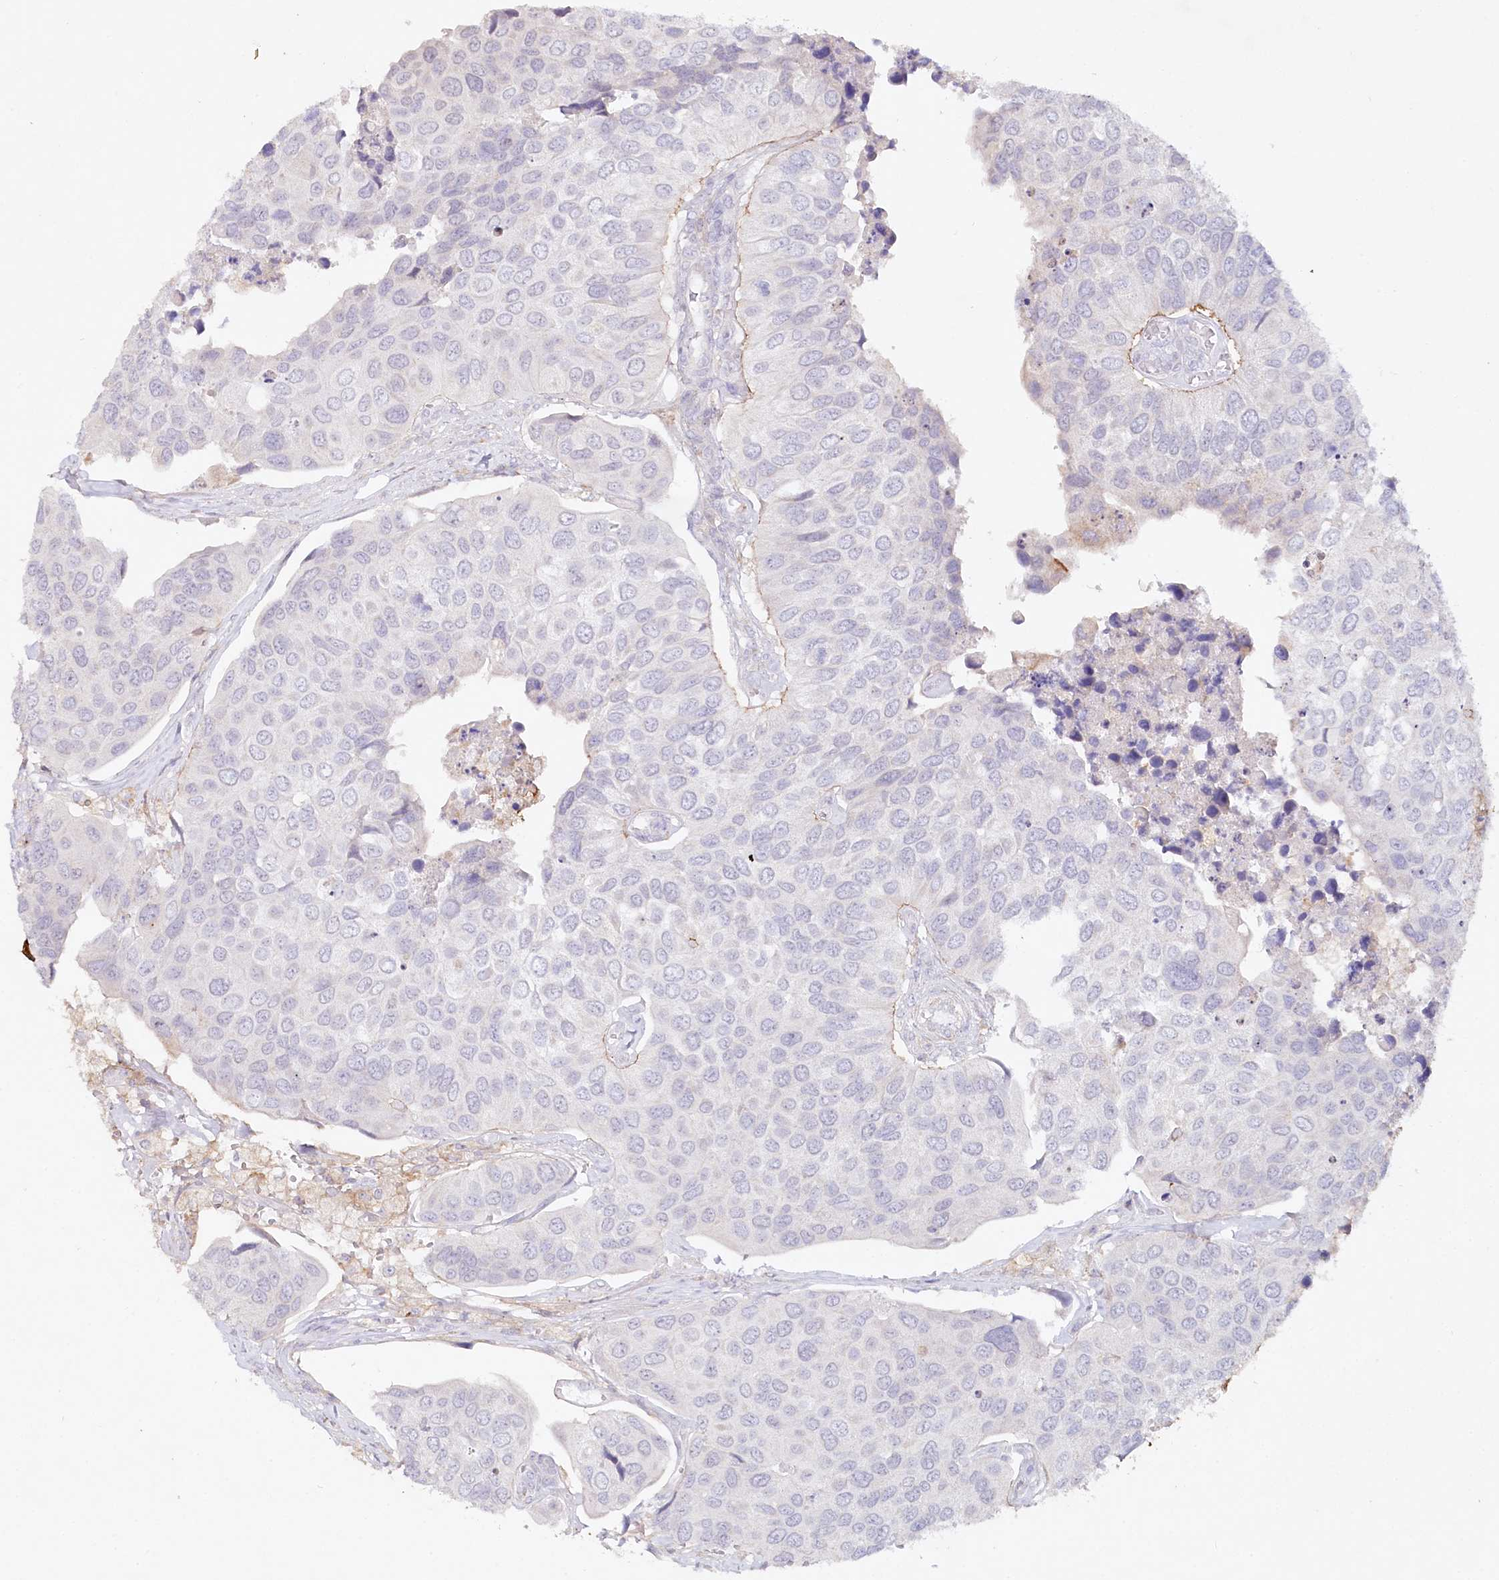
{"staining": {"intensity": "negative", "quantity": "none", "location": "none"}, "tissue": "urothelial cancer", "cell_type": "Tumor cells", "image_type": "cancer", "snomed": [{"axis": "morphology", "description": "Urothelial carcinoma, High grade"}, {"axis": "topography", "description": "Urinary bladder"}], "caption": "Immunohistochemistry (IHC) micrograph of neoplastic tissue: human urothelial cancer stained with DAB exhibits no significant protein staining in tumor cells.", "gene": "ALDH3B1", "patient": {"sex": "male", "age": 74}}